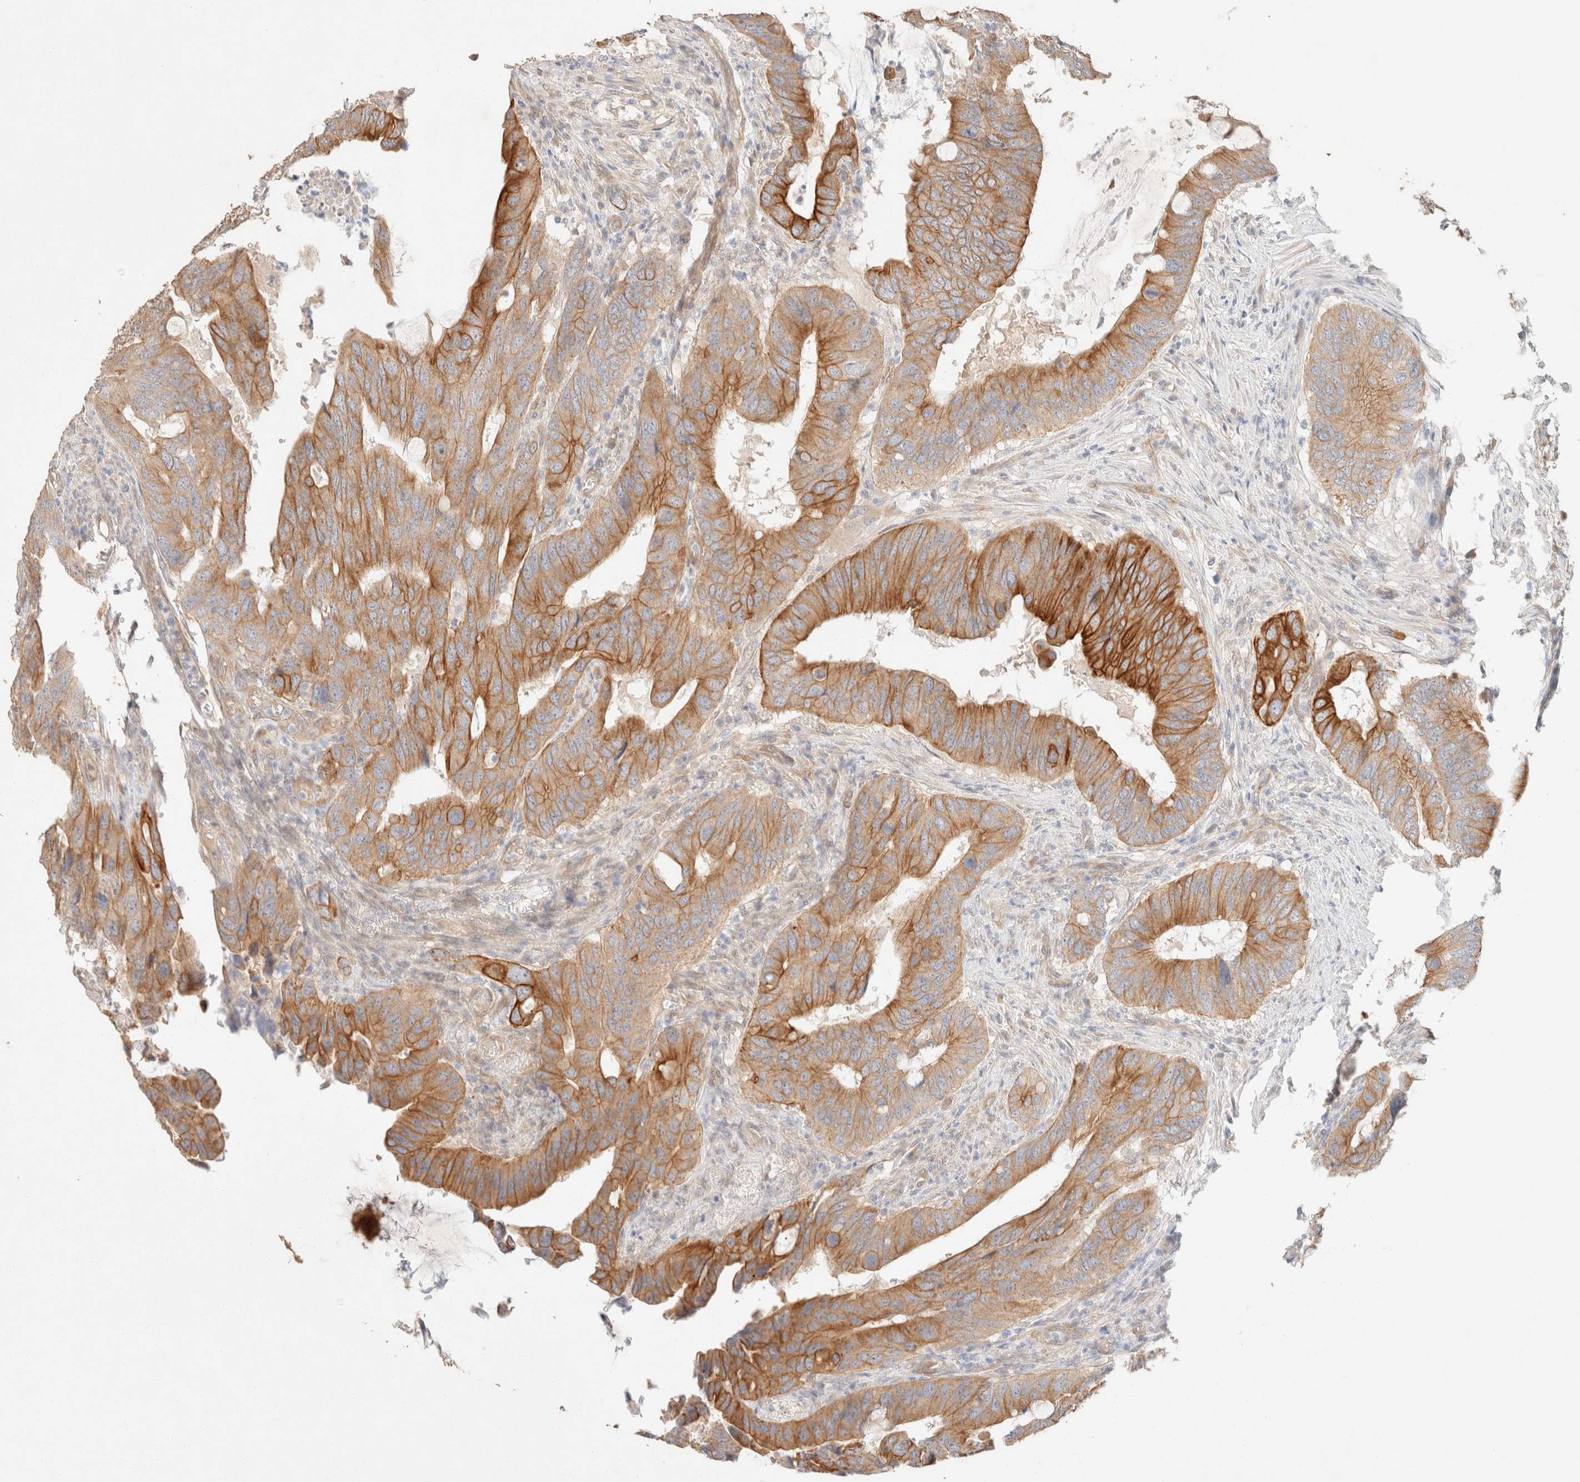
{"staining": {"intensity": "strong", "quantity": ">75%", "location": "cytoplasmic/membranous"}, "tissue": "colorectal cancer", "cell_type": "Tumor cells", "image_type": "cancer", "snomed": [{"axis": "morphology", "description": "Adenocarcinoma, NOS"}, {"axis": "topography", "description": "Colon"}], "caption": "Approximately >75% of tumor cells in colorectal cancer display strong cytoplasmic/membranous protein staining as visualized by brown immunohistochemical staining.", "gene": "CSNK1E", "patient": {"sex": "male", "age": 71}}